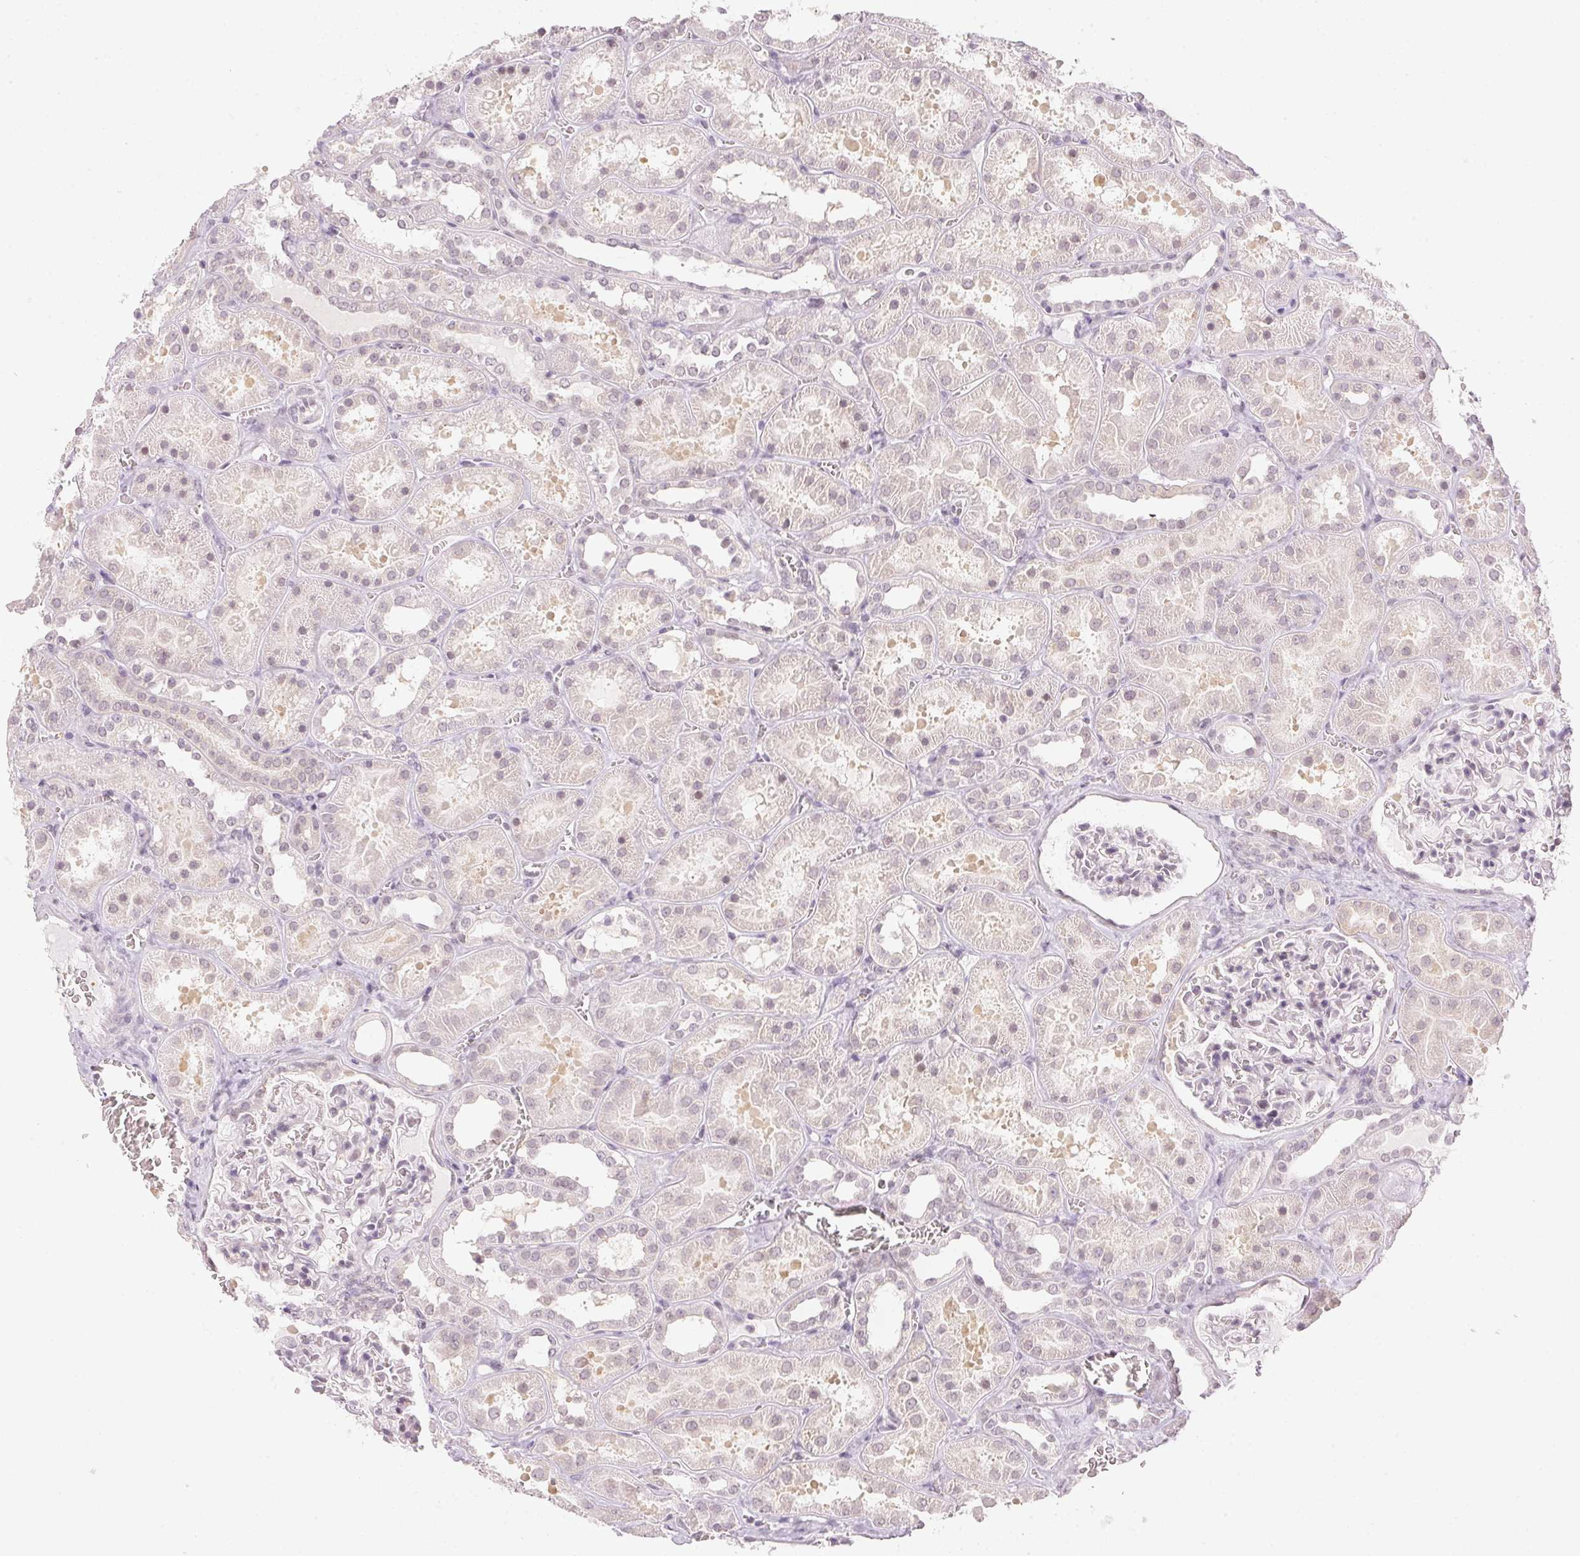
{"staining": {"intensity": "negative", "quantity": "none", "location": "none"}, "tissue": "kidney", "cell_type": "Cells in glomeruli", "image_type": "normal", "snomed": [{"axis": "morphology", "description": "Normal tissue, NOS"}, {"axis": "topography", "description": "Kidney"}], "caption": "IHC photomicrograph of benign kidney: kidney stained with DAB demonstrates no significant protein staining in cells in glomeruli. (Brightfield microscopy of DAB (3,3'-diaminobenzidine) IHC at high magnification).", "gene": "KPRP", "patient": {"sex": "female", "age": 41}}